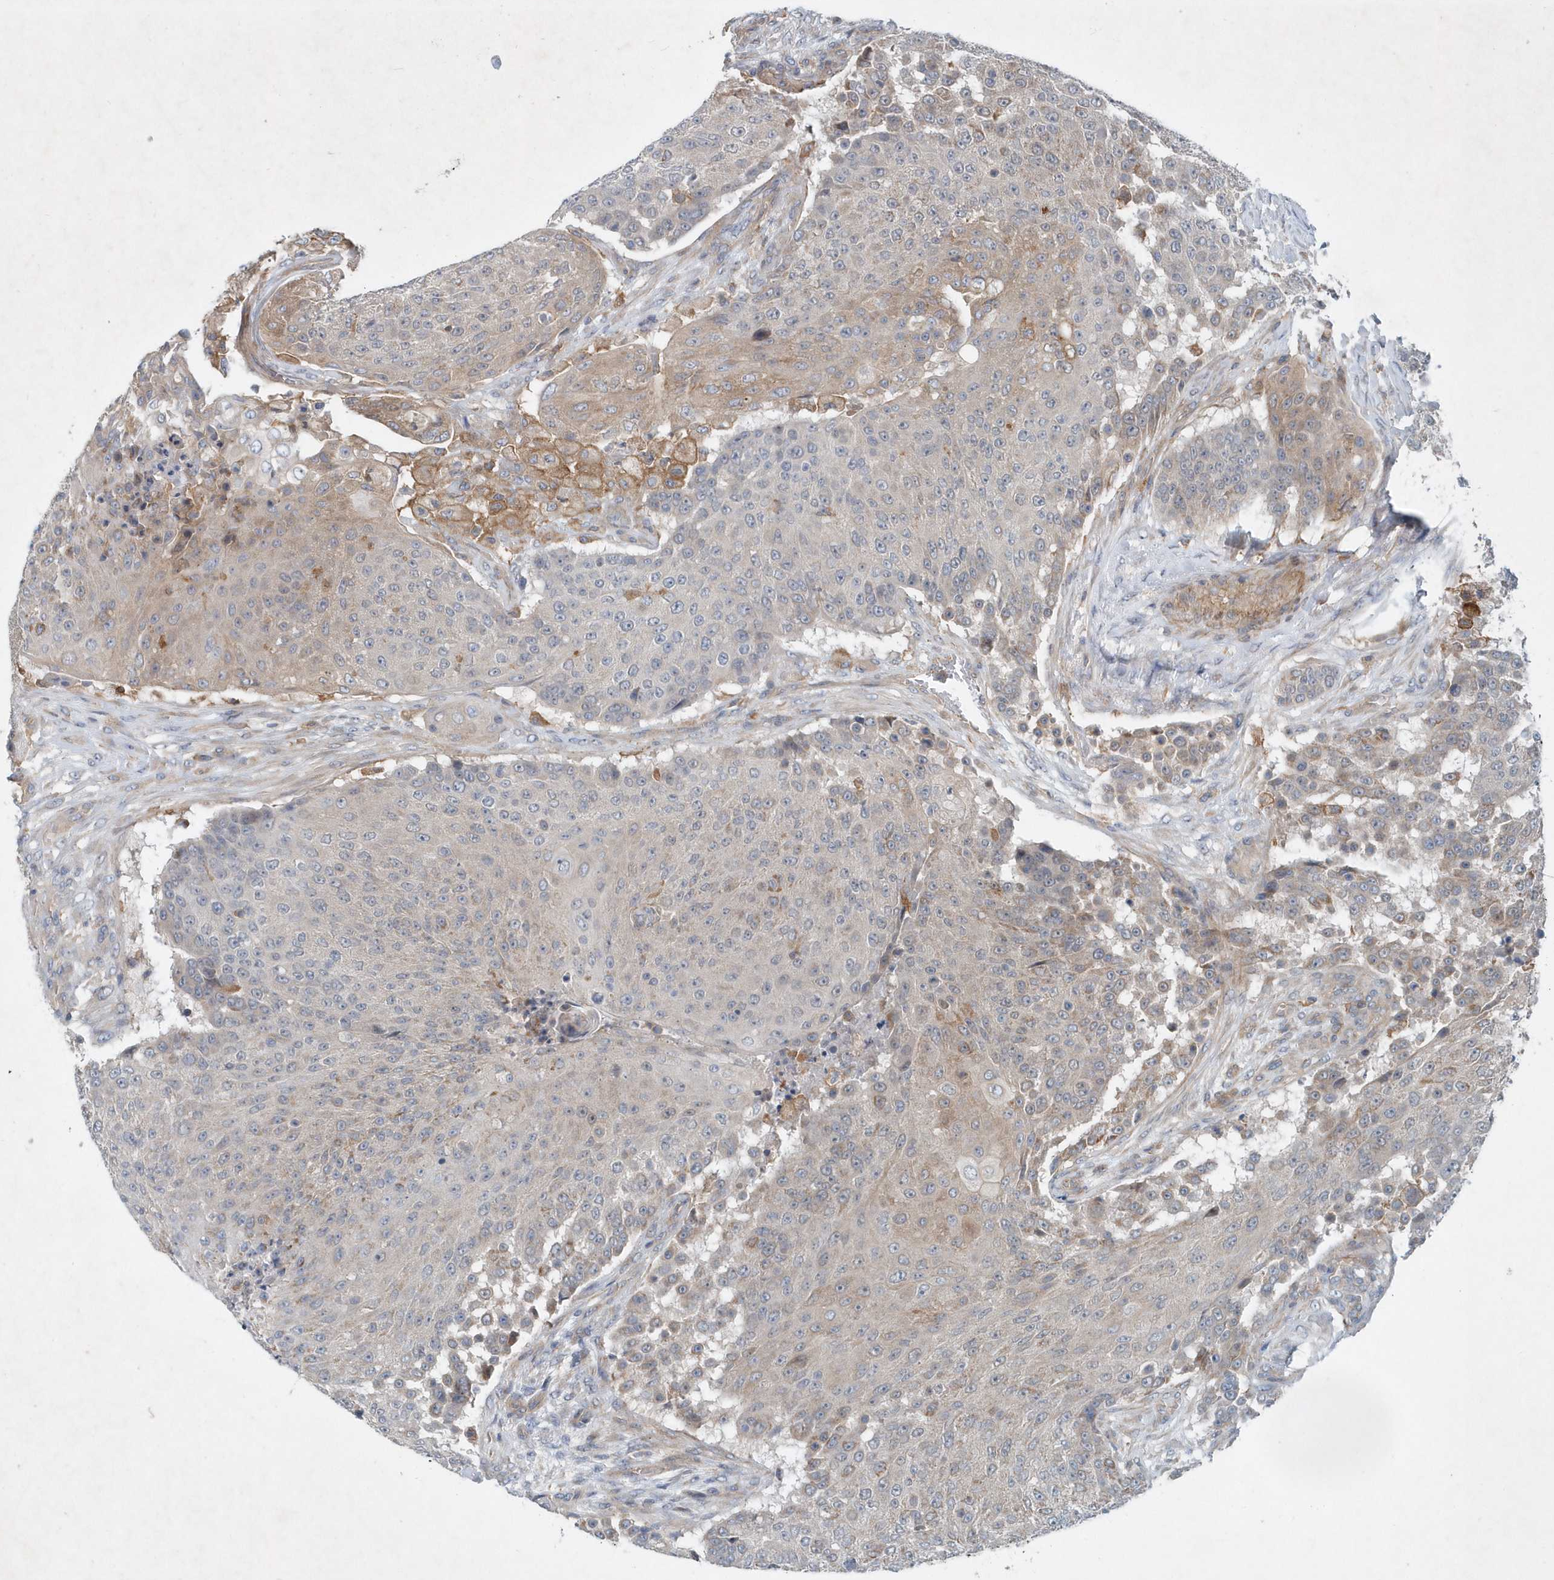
{"staining": {"intensity": "weak", "quantity": "25%-75%", "location": "cytoplasmic/membranous"}, "tissue": "urothelial cancer", "cell_type": "Tumor cells", "image_type": "cancer", "snomed": [{"axis": "morphology", "description": "Urothelial carcinoma, High grade"}, {"axis": "topography", "description": "Urinary bladder"}], "caption": "The micrograph demonstrates a brown stain indicating the presence of a protein in the cytoplasmic/membranous of tumor cells in high-grade urothelial carcinoma. (Brightfield microscopy of DAB IHC at high magnification).", "gene": "P2RY10", "patient": {"sex": "female", "age": 63}}